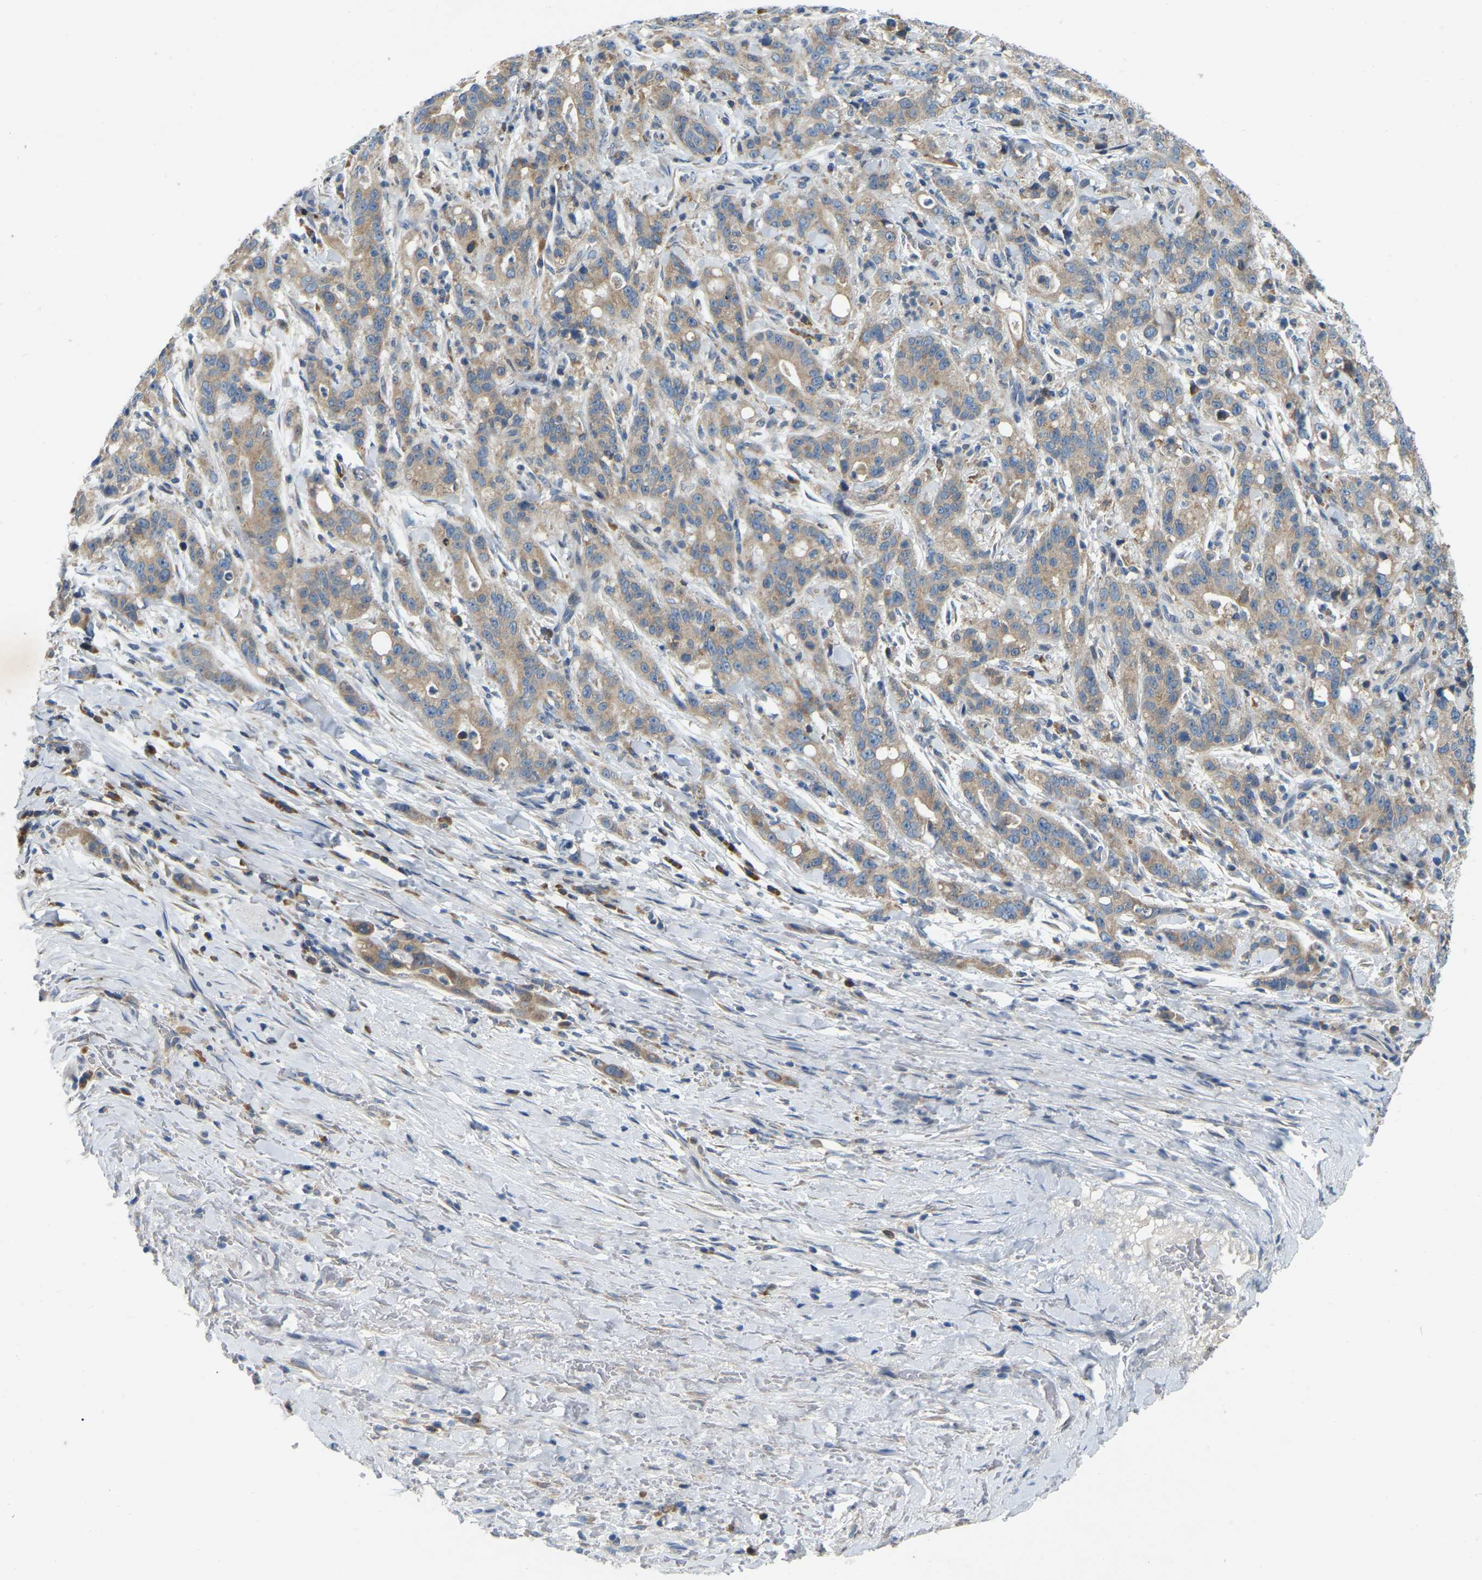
{"staining": {"intensity": "weak", "quantity": ">75%", "location": "cytoplasmic/membranous"}, "tissue": "liver cancer", "cell_type": "Tumor cells", "image_type": "cancer", "snomed": [{"axis": "morphology", "description": "Cholangiocarcinoma"}, {"axis": "topography", "description": "Liver"}], "caption": "Liver cholangiocarcinoma was stained to show a protein in brown. There is low levels of weak cytoplasmic/membranous positivity in approximately >75% of tumor cells.", "gene": "PARL", "patient": {"sex": "female", "age": 38}}